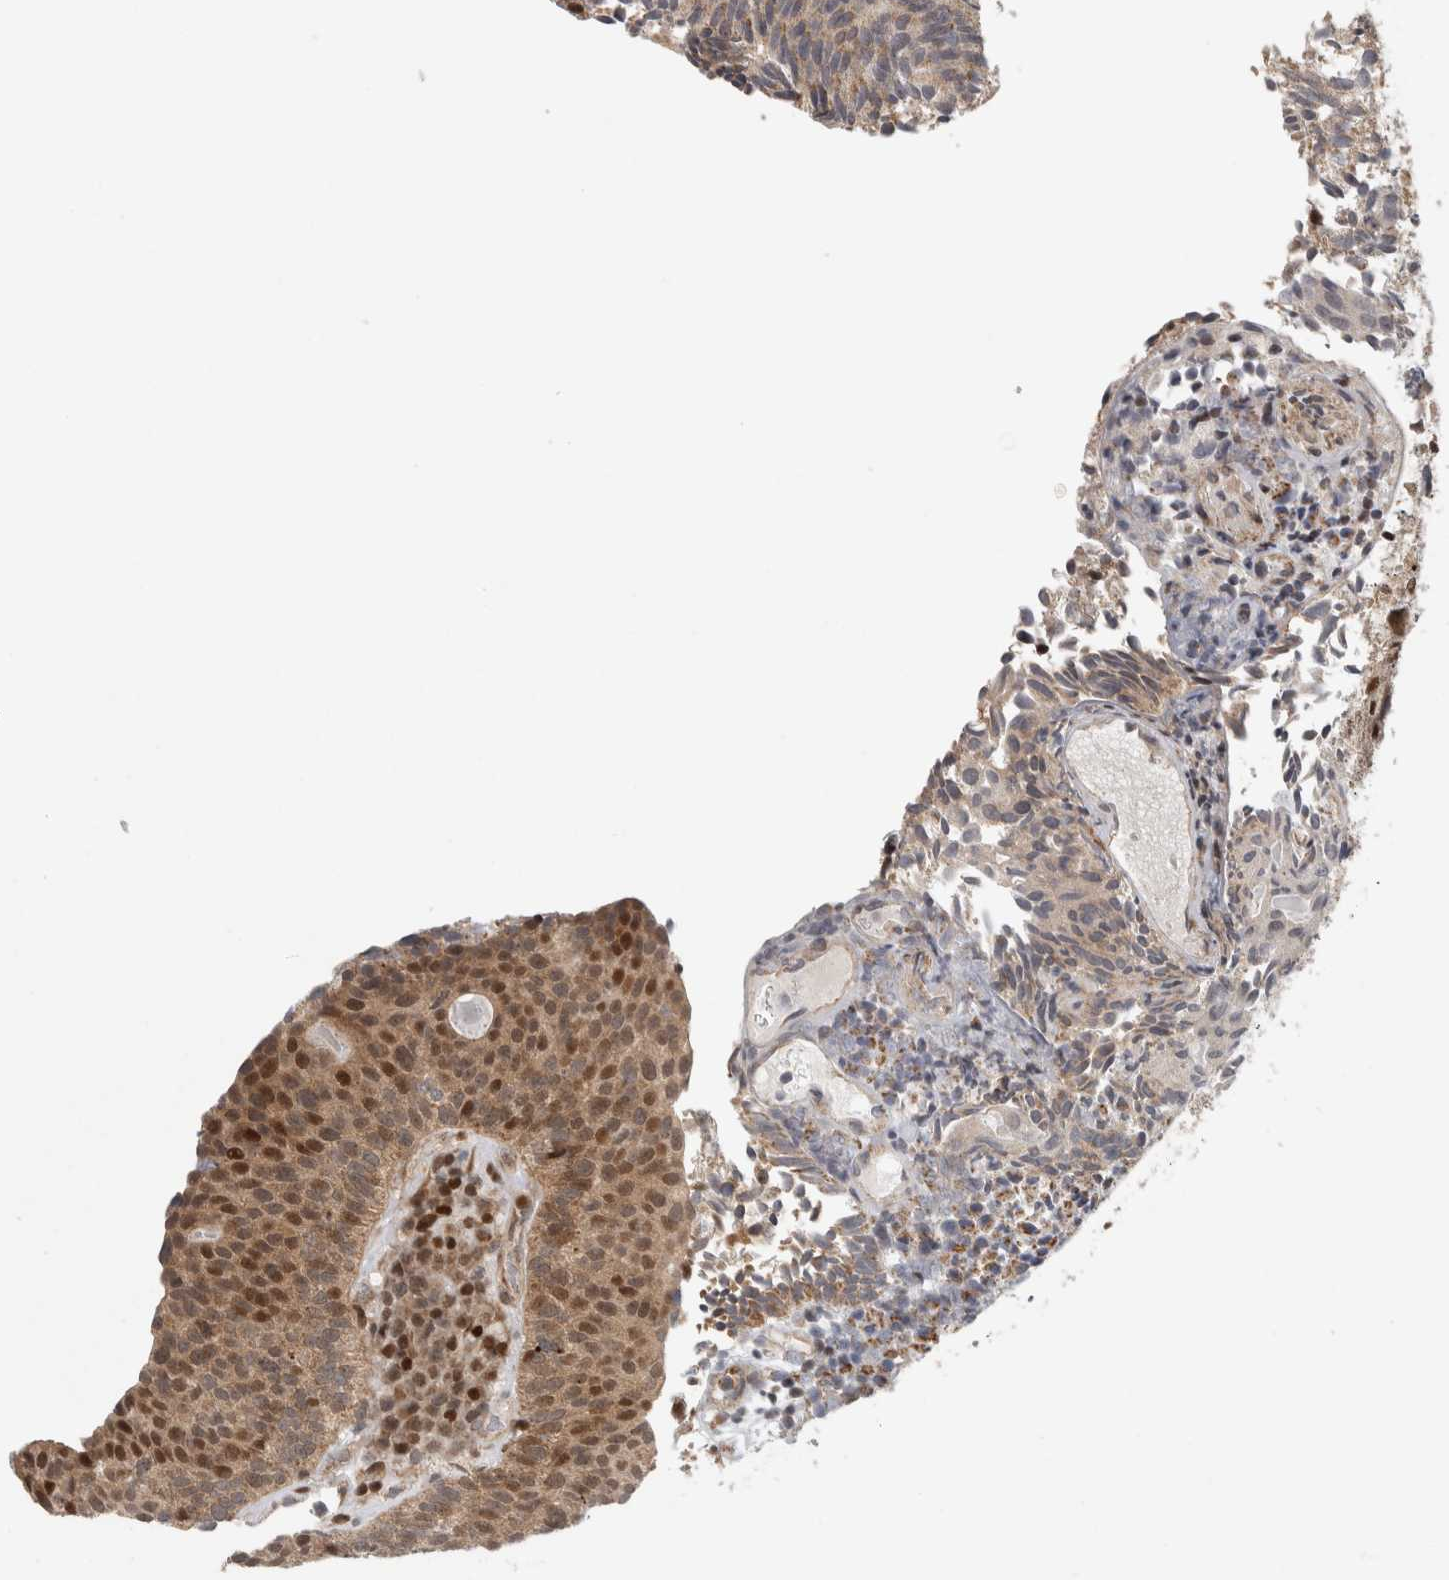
{"staining": {"intensity": "strong", "quantity": ">75%", "location": "cytoplasmic/membranous,nuclear"}, "tissue": "urothelial cancer", "cell_type": "Tumor cells", "image_type": "cancer", "snomed": [{"axis": "morphology", "description": "Urothelial carcinoma, Low grade"}, {"axis": "topography", "description": "Urinary bladder"}], "caption": "A brown stain shows strong cytoplasmic/membranous and nuclear staining of a protein in low-grade urothelial carcinoma tumor cells. Immunohistochemistry (ihc) stains the protein in brown and the nuclei are stained blue.", "gene": "KDM8", "patient": {"sex": "male", "age": 86}}